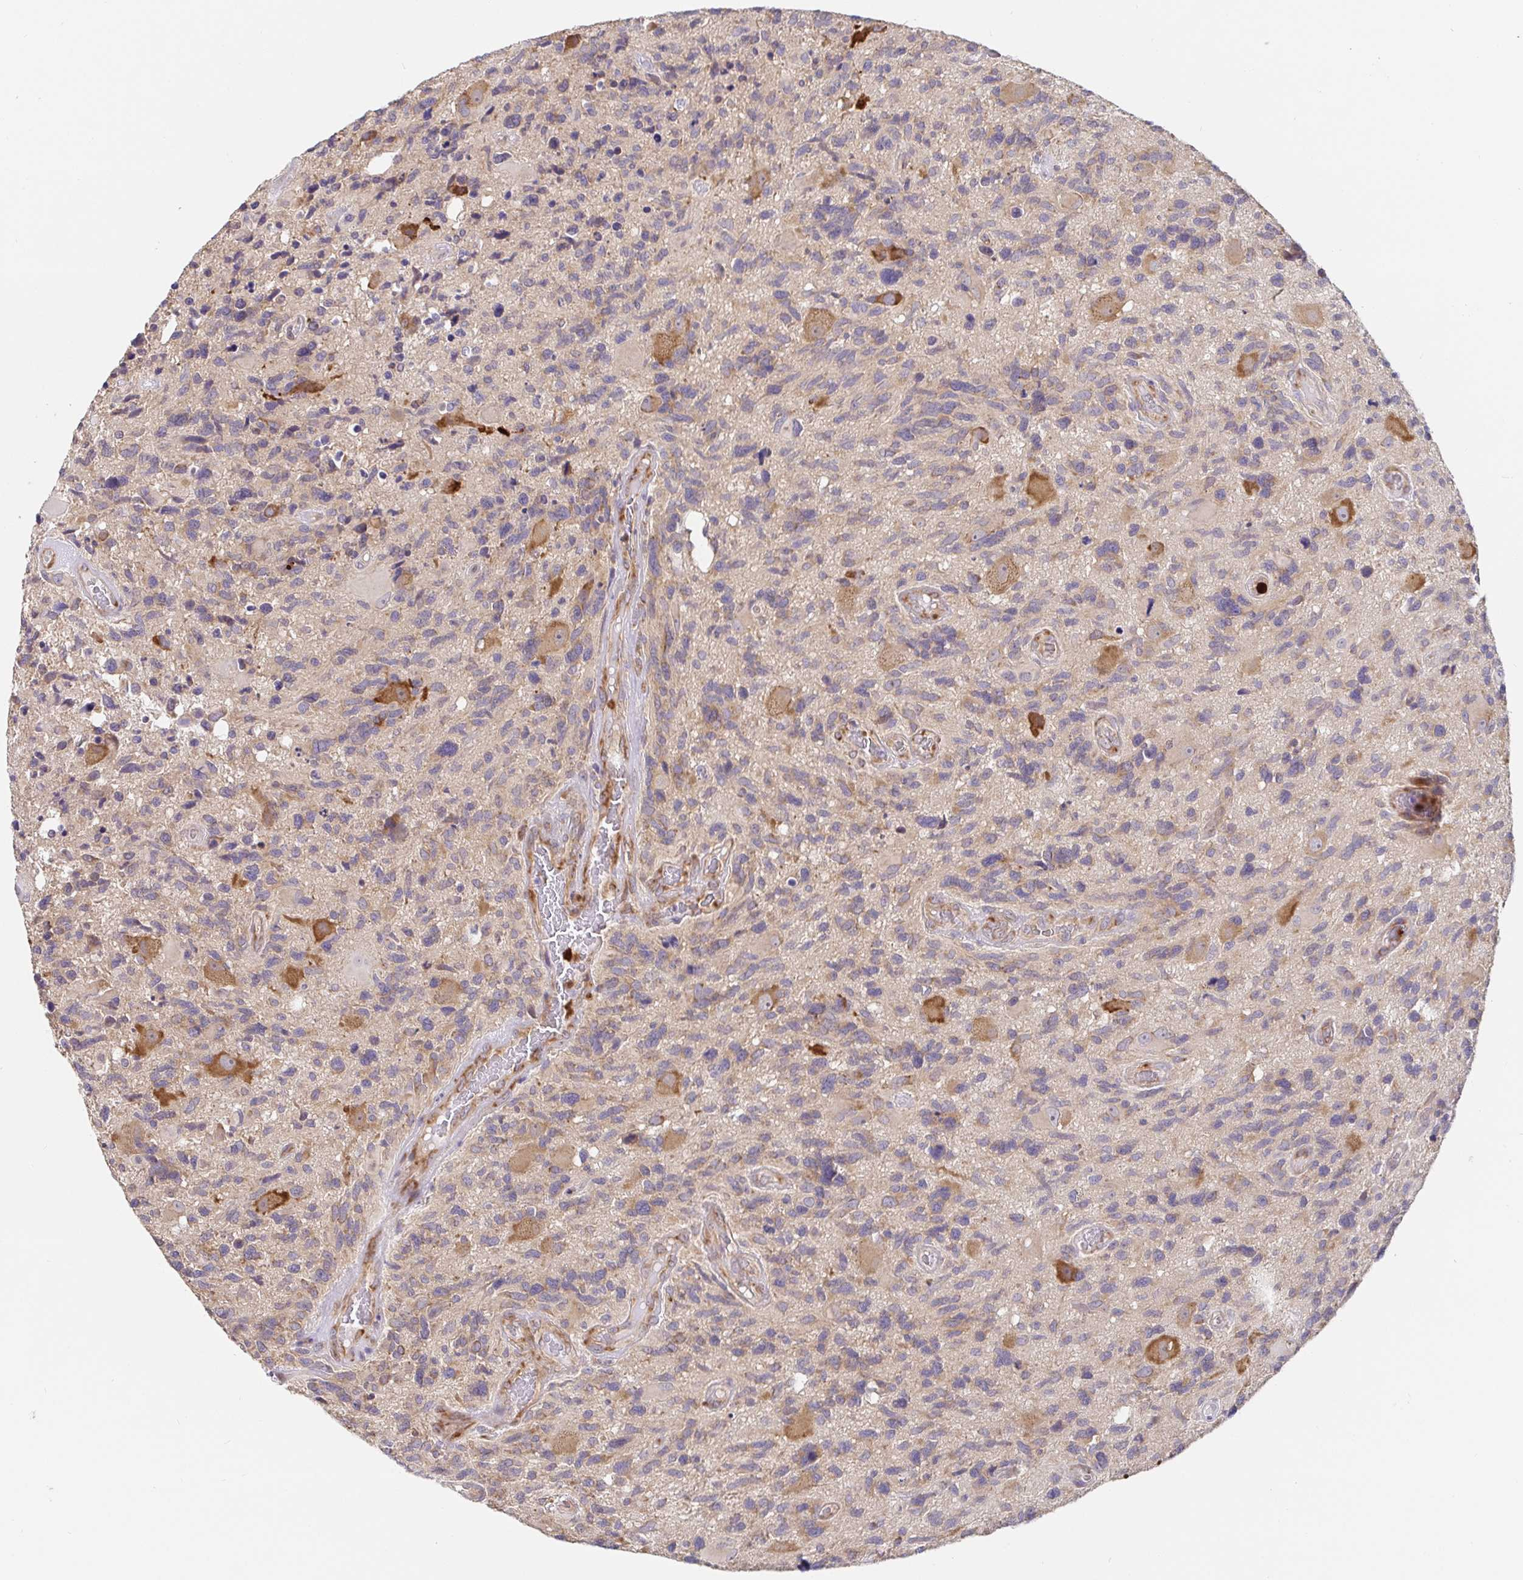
{"staining": {"intensity": "negative", "quantity": "none", "location": "none"}, "tissue": "glioma", "cell_type": "Tumor cells", "image_type": "cancer", "snomed": [{"axis": "morphology", "description": "Glioma, malignant, High grade"}, {"axis": "topography", "description": "Brain"}], "caption": "An image of human malignant high-grade glioma is negative for staining in tumor cells. The staining was performed using DAB (3,3'-diaminobenzidine) to visualize the protein expression in brown, while the nuclei were stained in blue with hematoxylin (Magnification: 20x).", "gene": "PDPK1", "patient": {"sex": "male", "age": 49}}